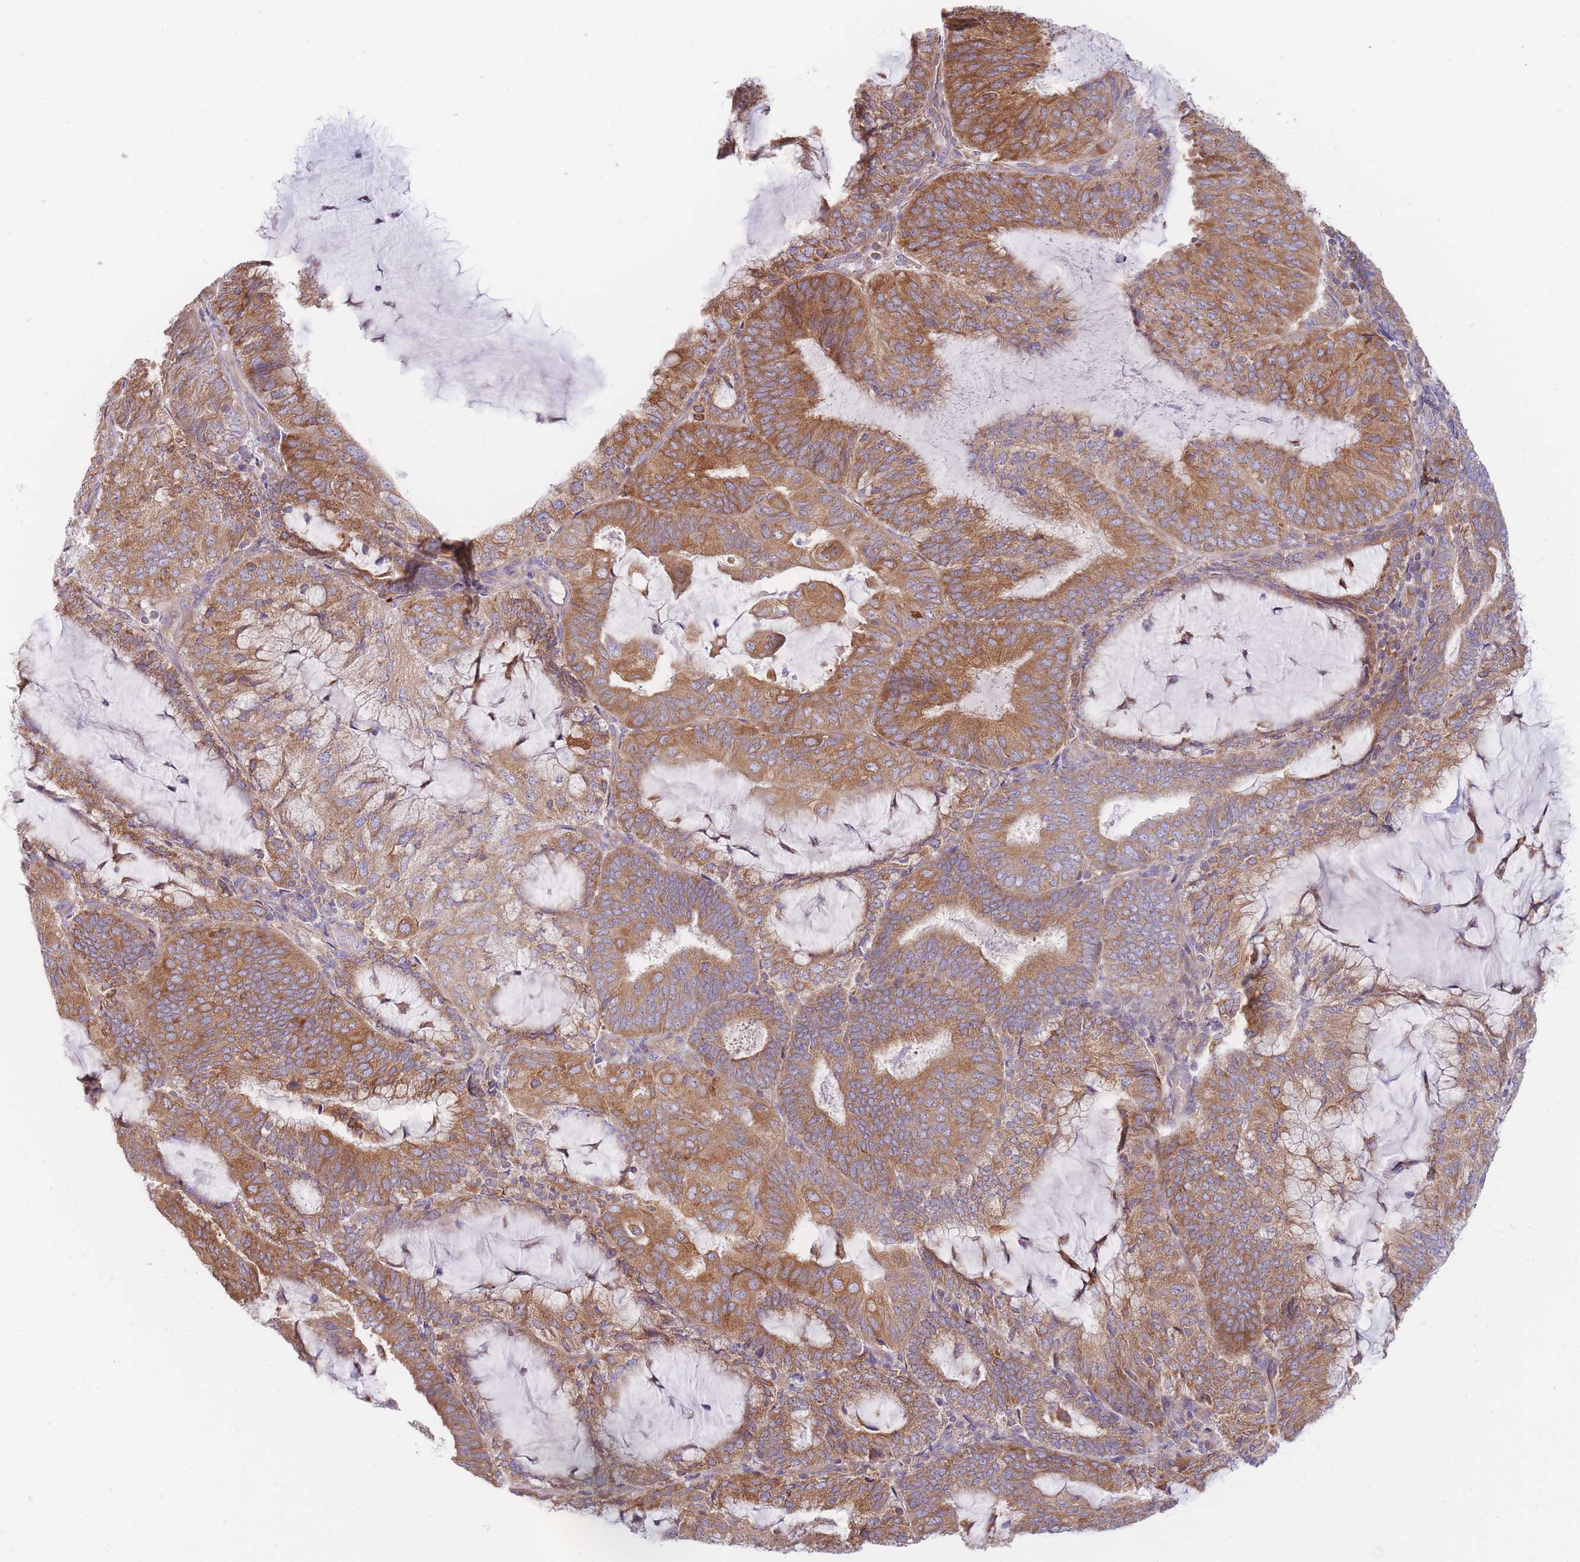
{"staining": {"intensity": "moderate", "quantity": ">75%", "location": "cytoplasmic/membranous"}, "tissue": "endometrial cancer", "cell_type": "Tumor cells", "image_type": "cancer", "snomed": [{"axis": "morphology", "description": "Adenocarcinoma, NOS"}, {"axis": "topography", "description": "Endometrium"}], "caption": "About >75% of tumor cells in human endometrial cancer reveal moderate cytoplasmic/membranous protein positivity as visualized by brown immunohistochemical staining.", "gene": "SH2B2", "patient": {"sex": "female", "age": 81}}